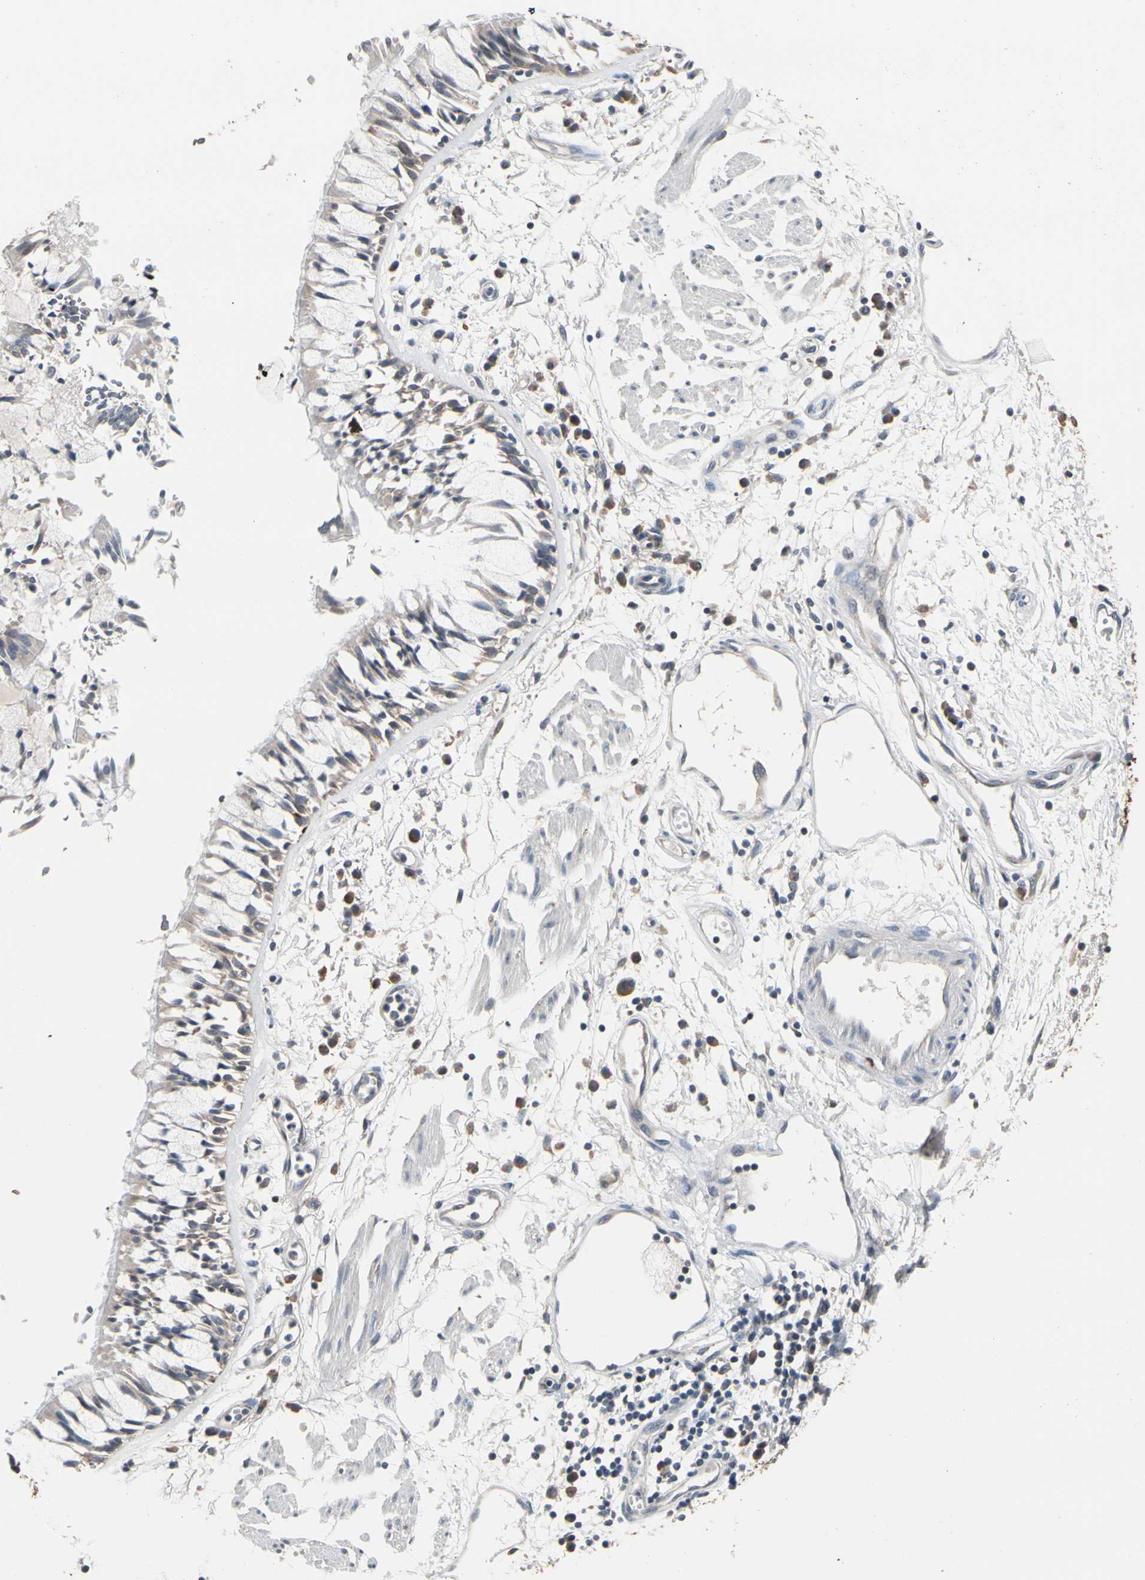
{"staining": {"intensity": "weak", "quantity": "25%-75%", "location": "cytoplasmic/membranous"}, "tissue": "adipose tissue", "cell_type": "Adipocytes", "image_type": "normal", "snomed": [{"axis": "morphology", "description": "Normal tissue, NOS"}, {"axis": "morphology", "description": "Adenocarcinoma, NOS"}, {"axis": "topography", "description": "Cartilage tissue"}, {"axis": "topography", "description": "Bronchus"}, {"axis": "topography", "description": "Lung"}], "caption": "High-magnification brightfield microscopy of unremarkable adipose tissue stained with DAB (3,3'-diaminobenzidine) (brown) and counterstained with hematoxylin (blue). adipocytes exhibit weak cytoplasmic/membranous staining is appreciated in about25%-75% of cells.", "gene": "SV2A", "patient": {"sex": "female", "age": 67}}